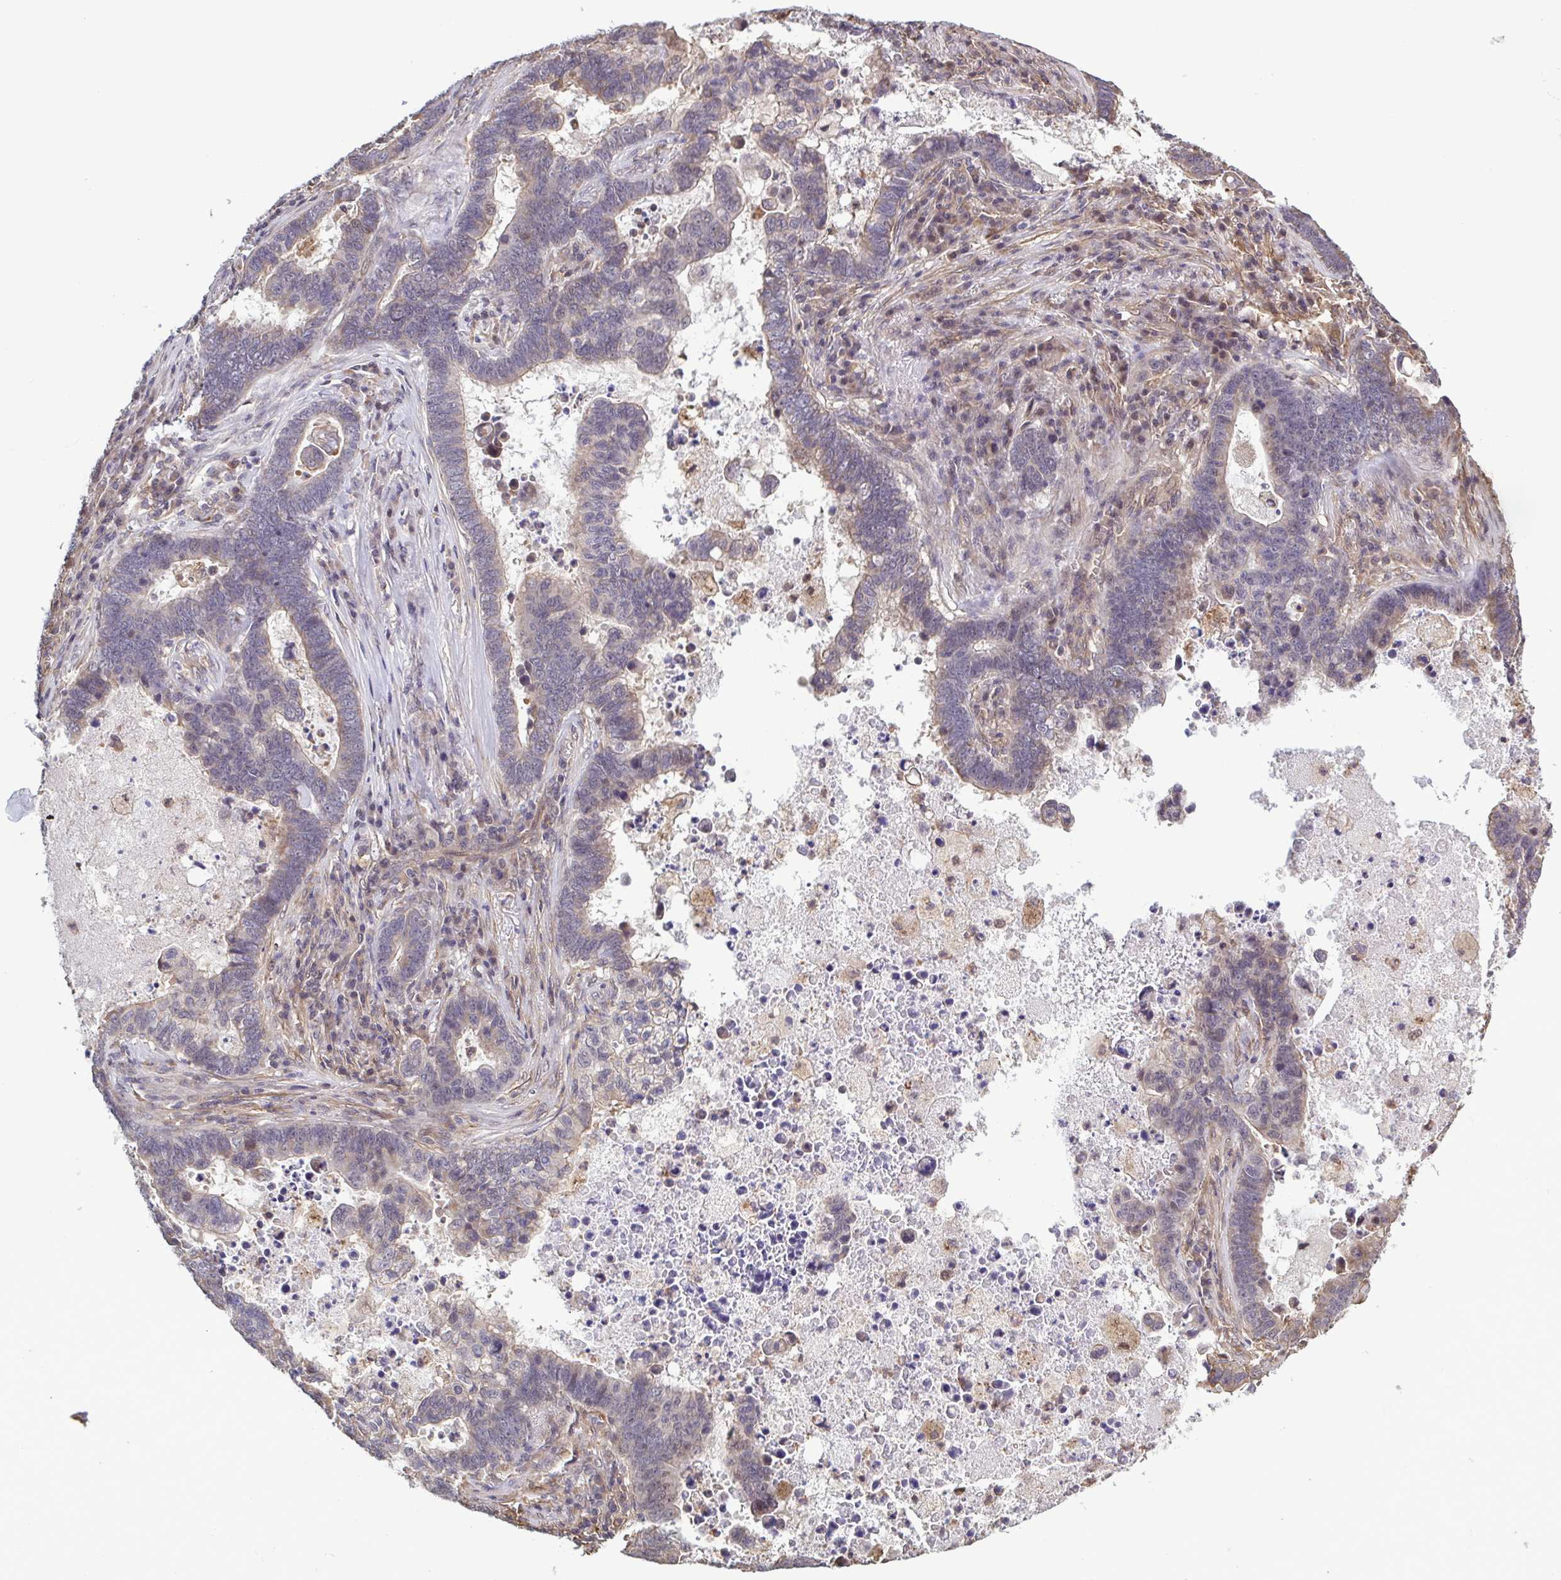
{"staining": {"intensity": "negative", "quantity": "none", "location": "none"}, "tissue": "lung cancer", "cell_type": "Tumor cells", "image_type": "cancer", "snomed": [{"axis": "morphology", "description": "Aneuploidy"}, {"axis": "morphology", "description": "Adenocarcinoma, NOS"}, {"axis": "morphology", "description": "Adenocarcinoma primary or metastatic"}, {"axis": "topography", "description": "Lung"}], "caption": "High magnification brightfield microscopy of lung cancer stained with DAB (brown) and counterstained with hematoxylin (blue): tumor cells show no significant staining. (DAB IHC with hematoxylin counter stain).", "gene": "ZNF200", "patient": {"sex": "female", "age": 75}}